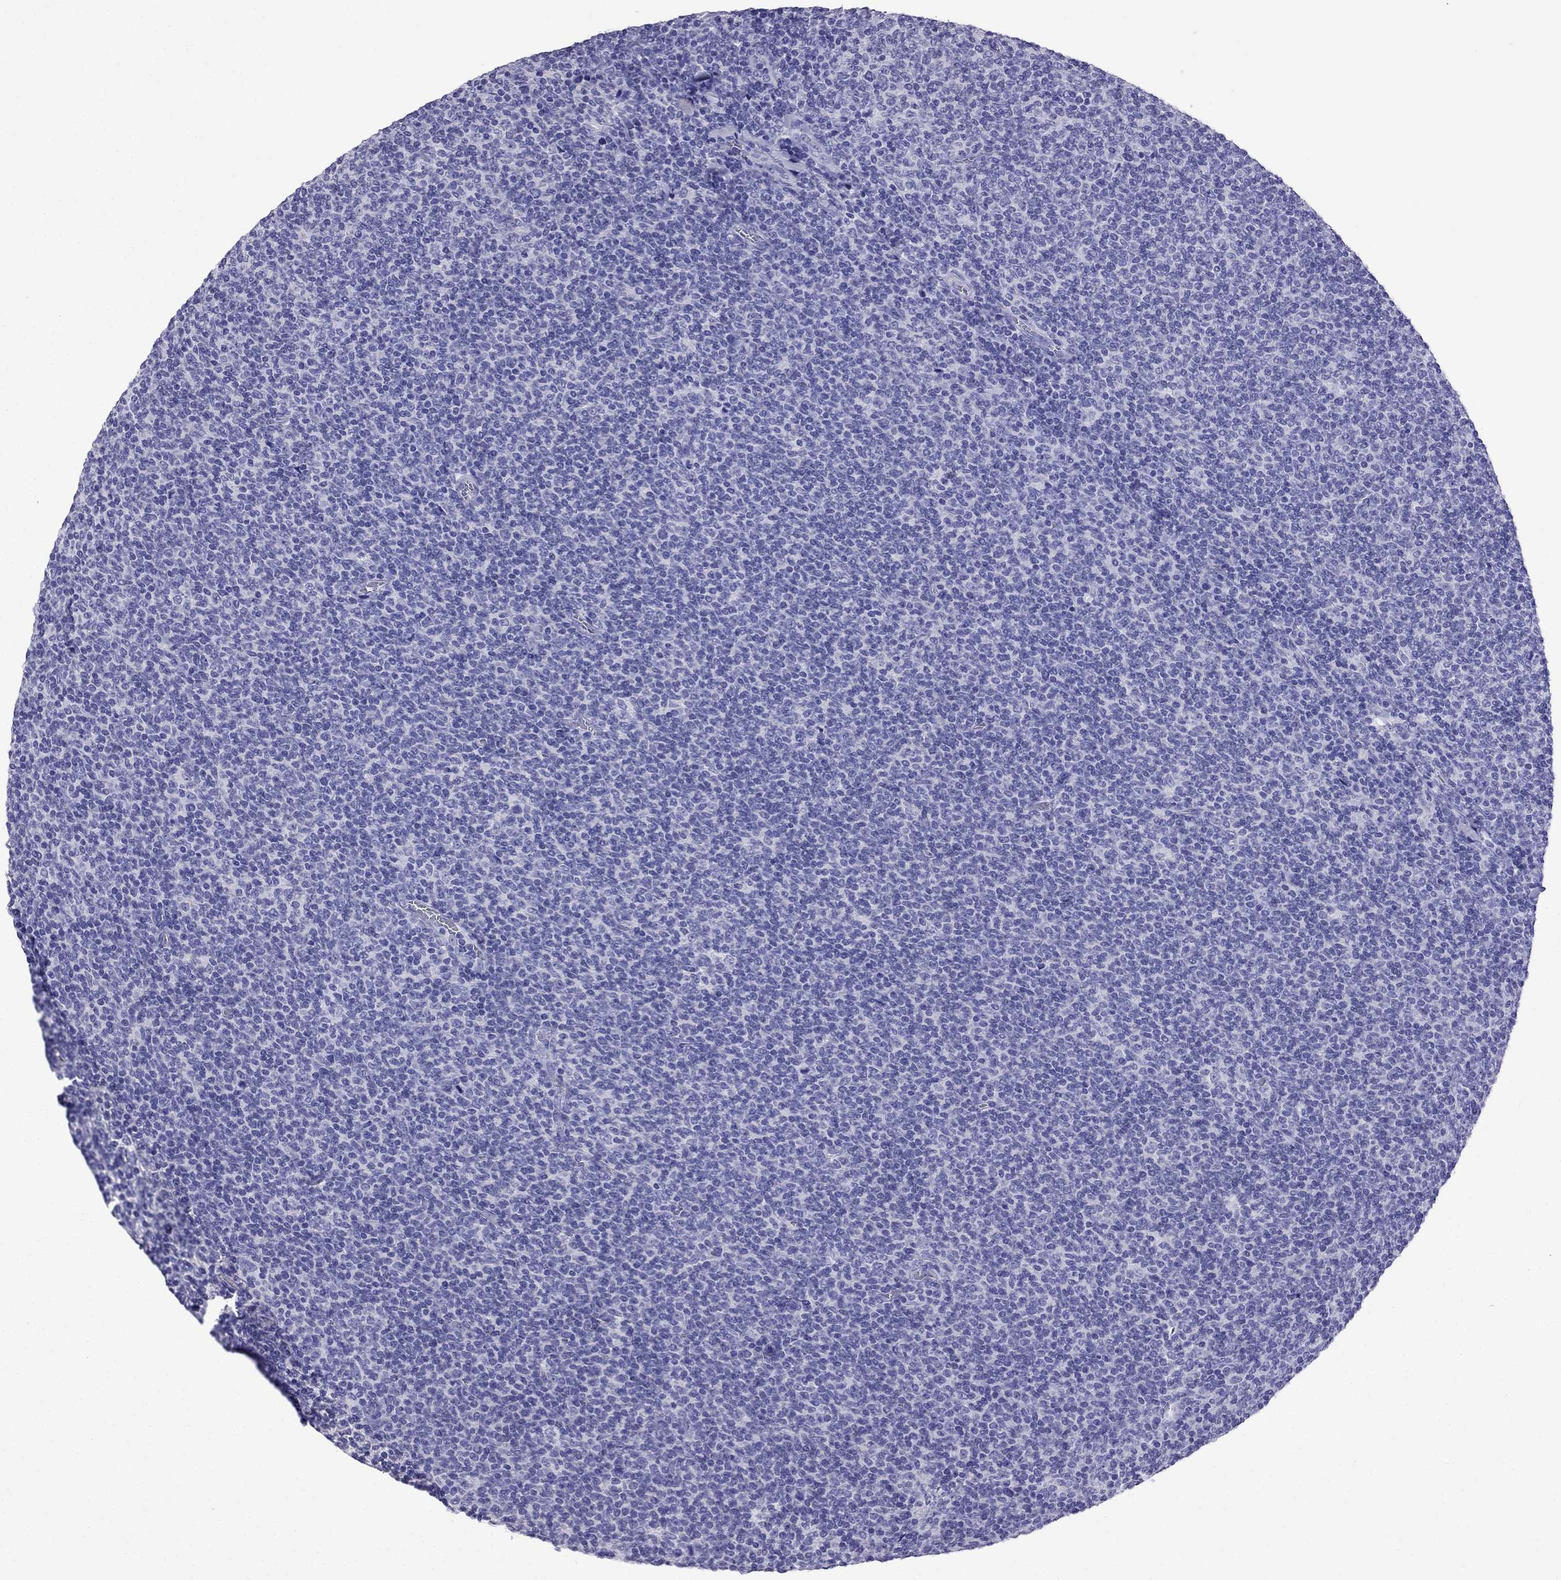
{"staining": {"intensity": "negative", "quantity": "none", "location": "none"}, "tissue": "lymphoma", "cell_type": "Tumor cells", "image_type": "cancer", "snomed": [{"axis": "morphology", "description": "Malignant lymphoma, non-Hodgkin's type, Low grade"}, {"axis": "topography", "description": "Lymph node"}], "caption": "This image is of low-grade malignant lymphoma, non-Hodgkin's type stained with IHC to label a protein in brown with the nuclei are counter-stained blue. There is no positivity in tumor cells. (DAB (3,3'-diaminobenzidine) IHC with hematoxylin counter stain).", "gene": "ARR3", "patient": {"sex": "male", "age": 52}}